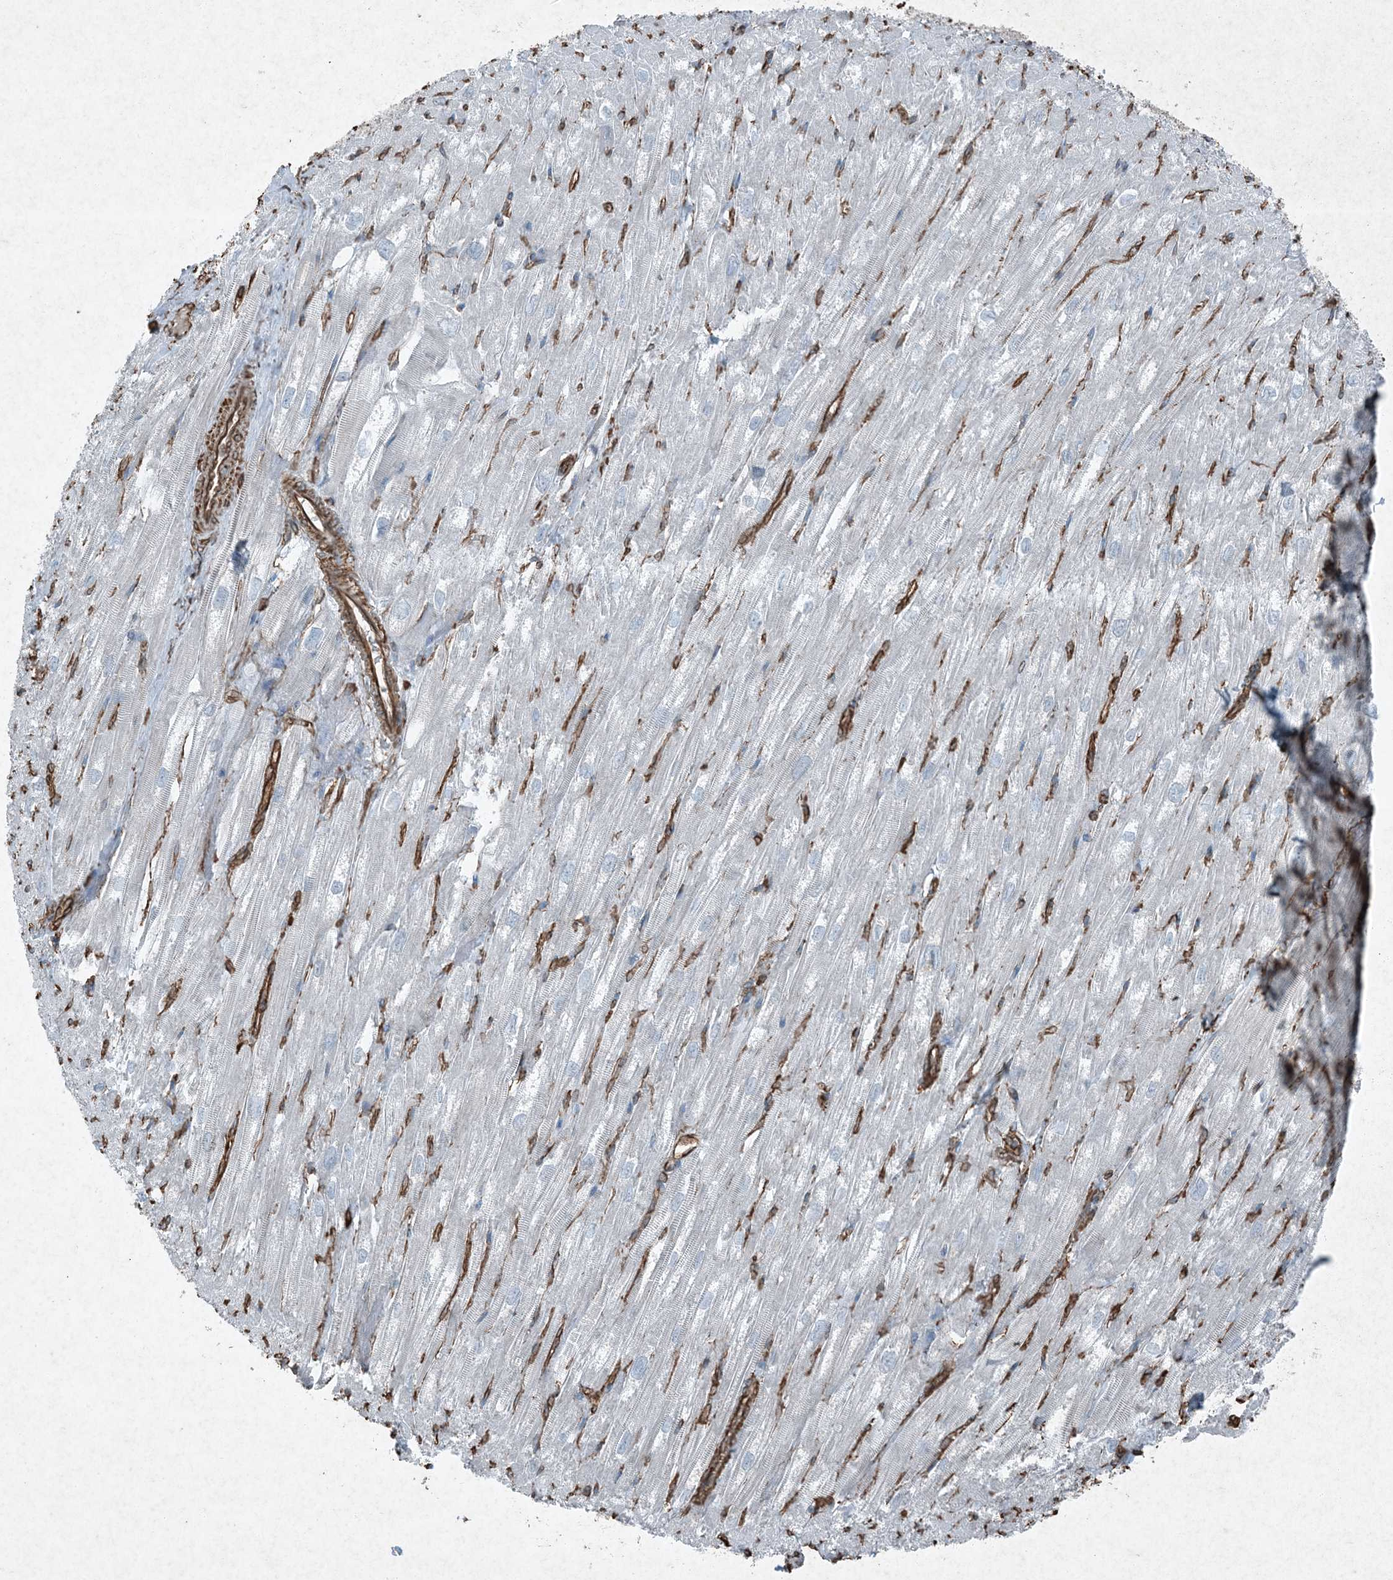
{"staining": {"intensity": "negative", "quantity": "none", "location": "none"}, "tissue": "heart muscle", "cell_type": "Cardiomyocytes", "image_type": "normal", "snomed": [{"axis": "morphology", "description": "Normal tissue, NOS"}, {"axis": "topography", "description": "Heart"}], "caption": "This photomicrograph is of unremarkable heart muscle stained with immunohistochemistry to label a protein in brown with the nuclei are counter-stained blue. There is no positivity in cardiomyocytes. (Immunohistochemistry, brightfield microscopy, high magnification).", "gene": "RYK", "patient": {"sex": "male", "age": 50}}